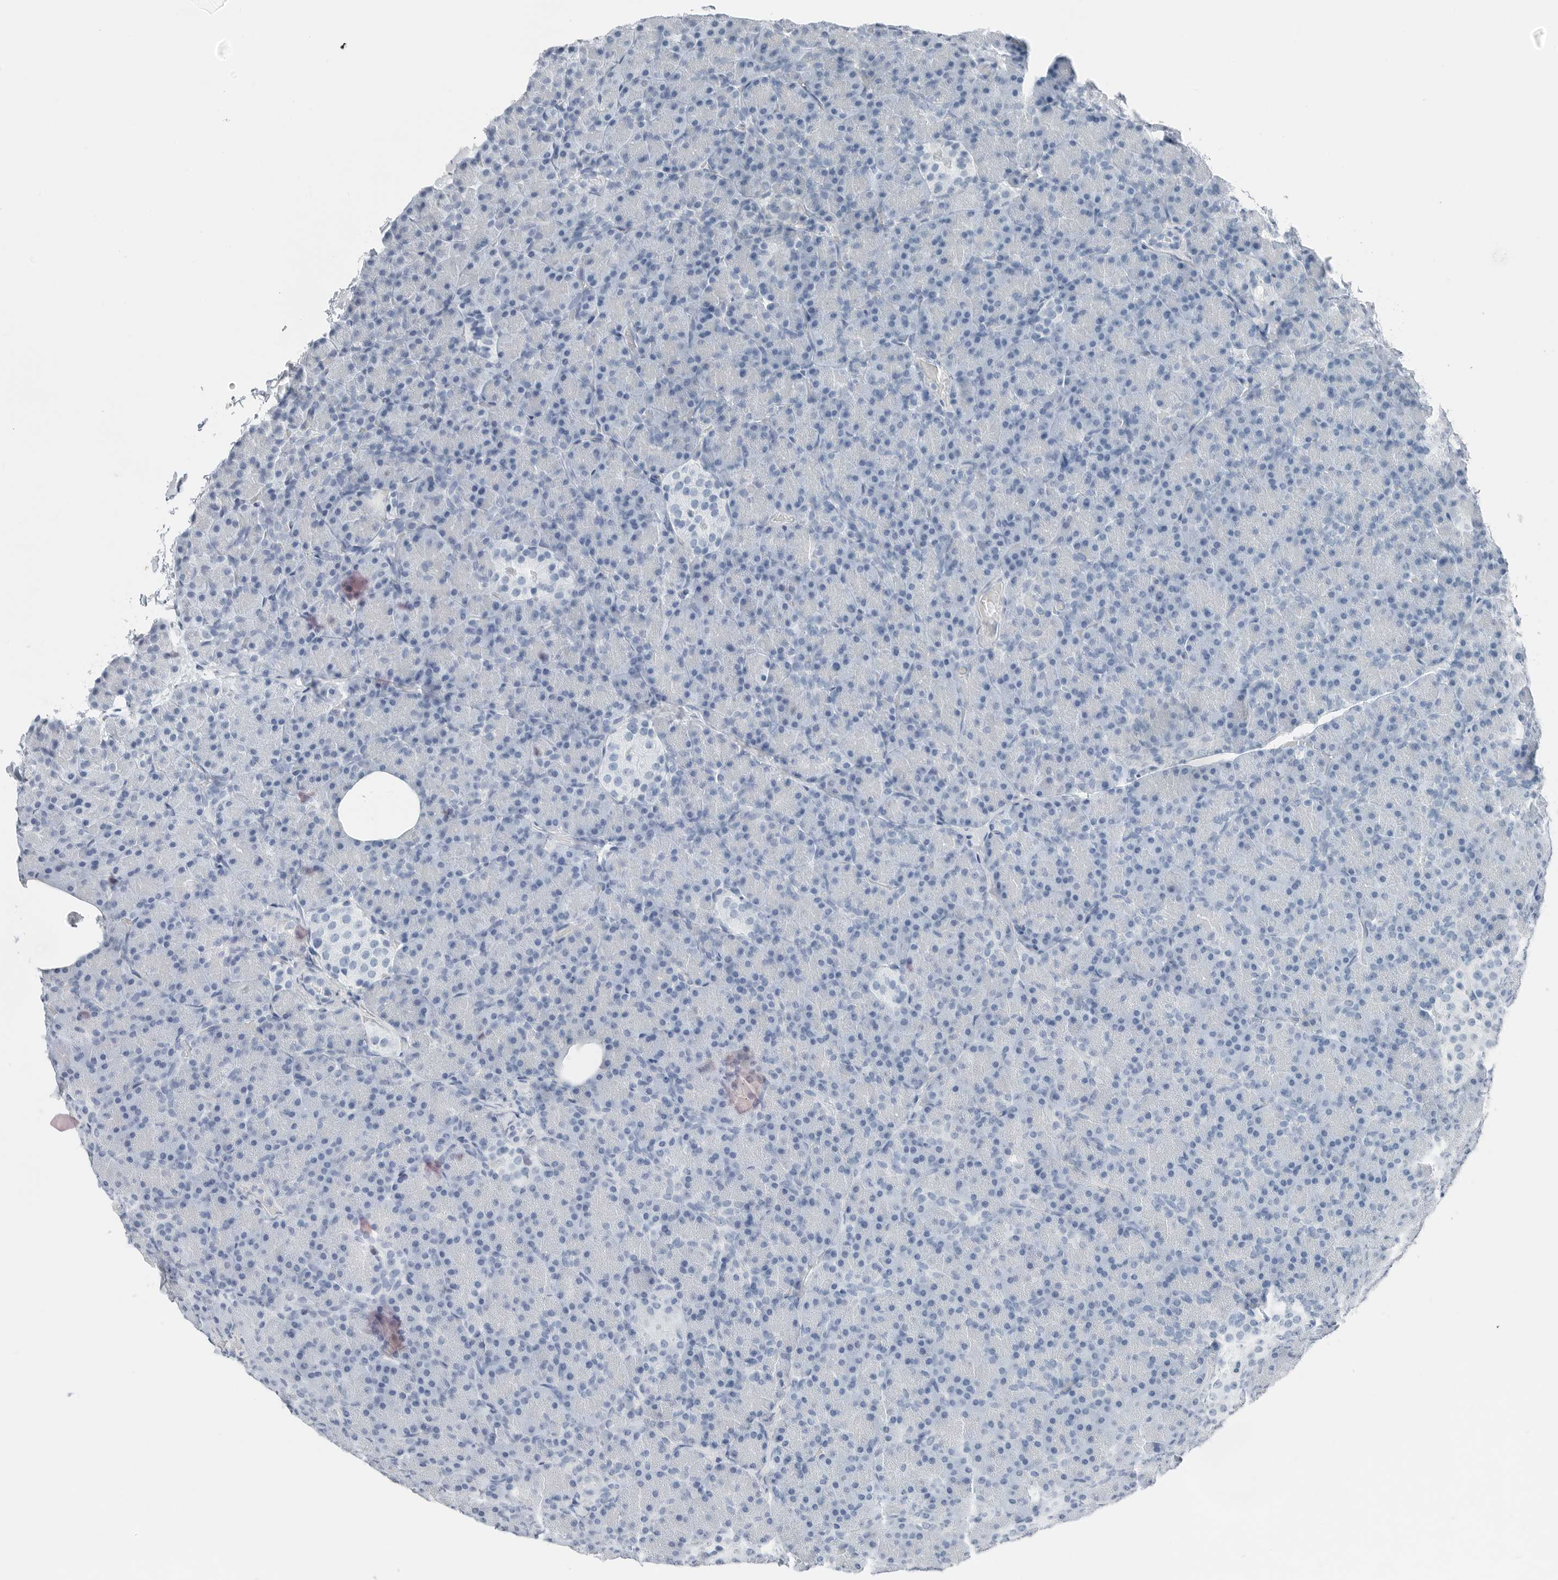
{"staining": {"intensity": "negative", "quantity": "none", "location": "none"}, "tissue": "pancreas", "cell_type": "Exocrine glandular cells", "image_type": "normal", "snomed": [{"axis": "morphology", "description": "Normal tissue, NOS"}, {"axis": "topography", "description": "Pancreas"}], "caption": "IHC image of benign pancreas: pancreas stained with DAB shows no significant protein positivity in exocrine glandular cells. (IHC, brightfield microscopy, high magnification).", "gene": "SLPI", "patient": {"sex": "female", "age": 43}}